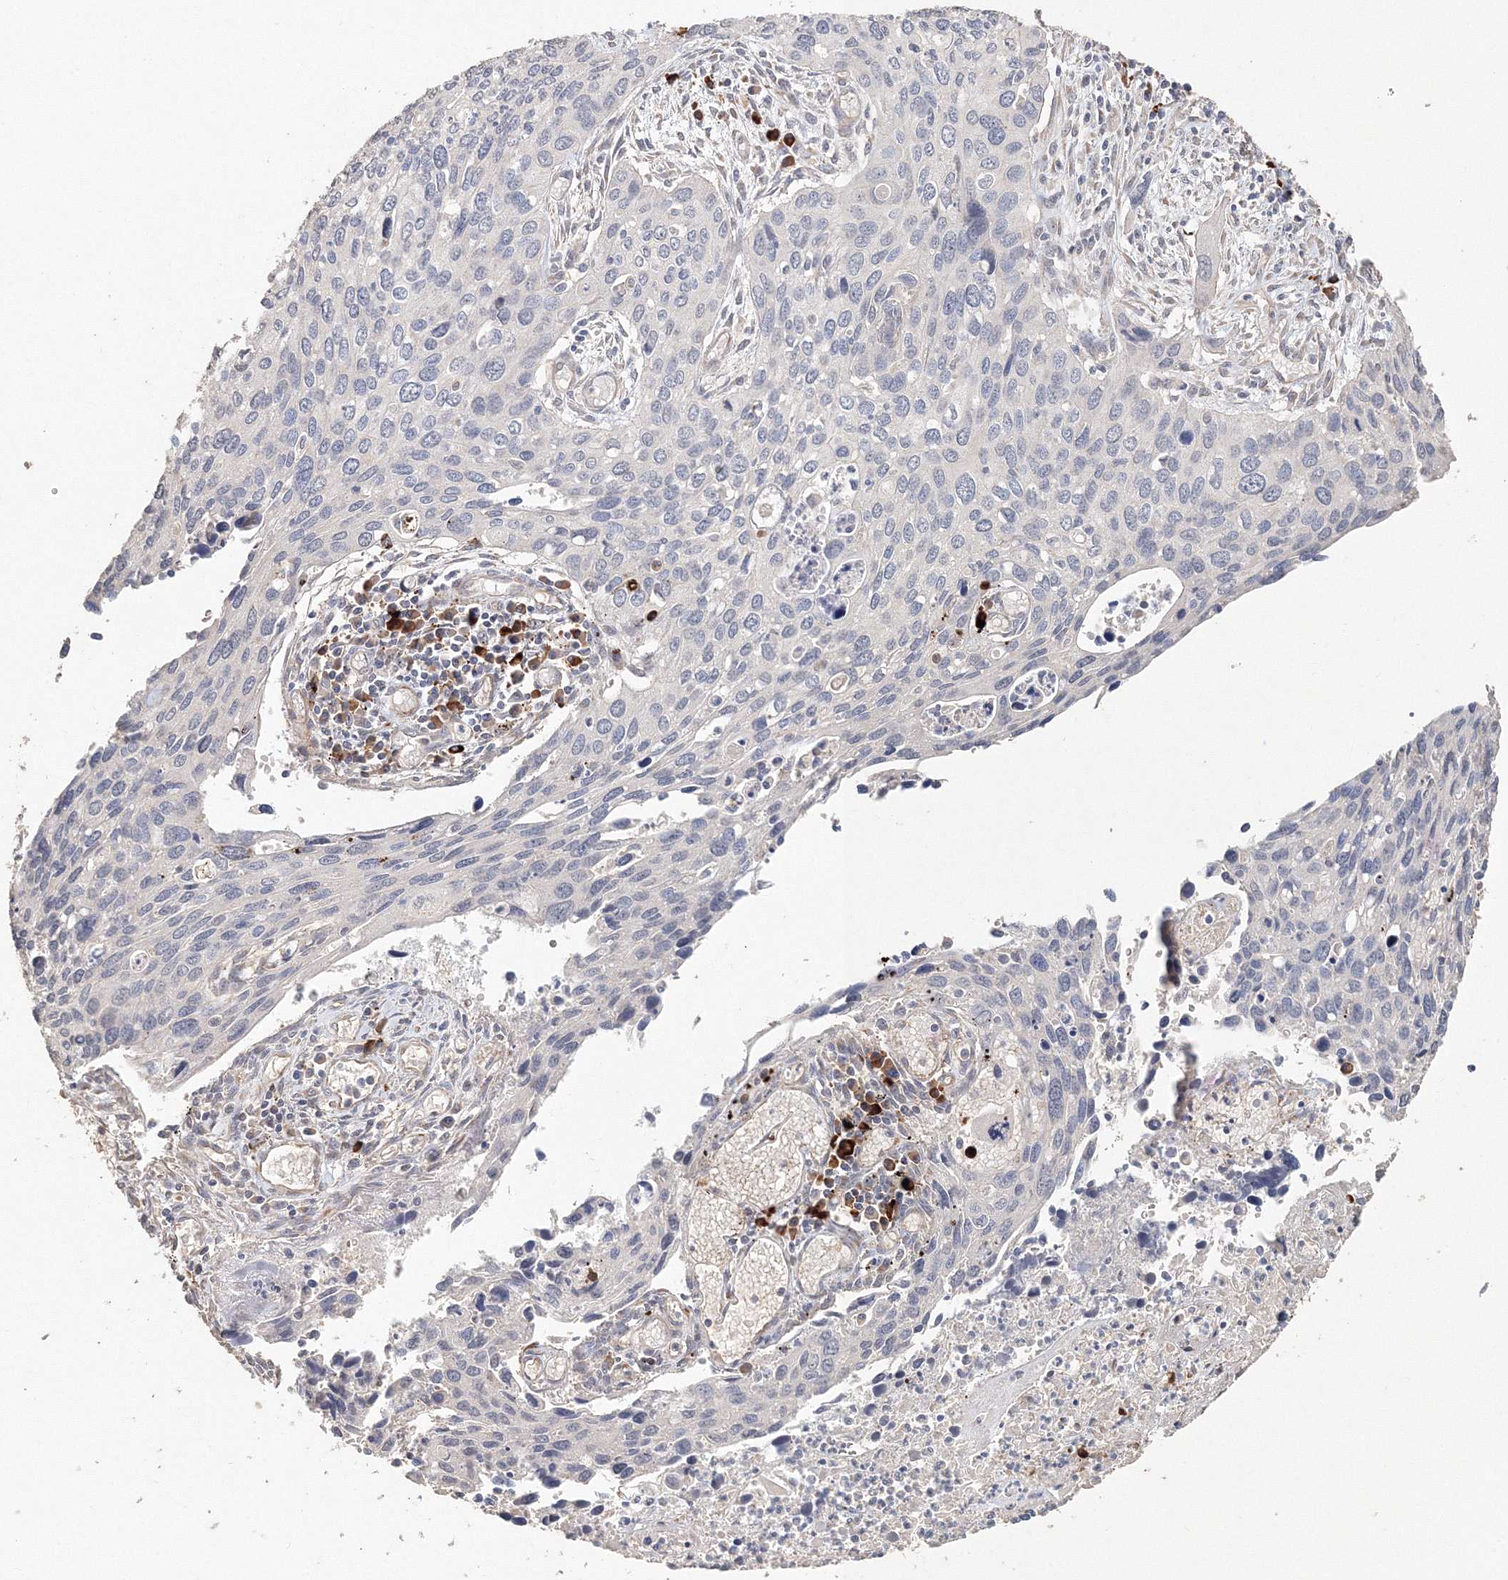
{"staining": {"intensity": "negative", "quantity": "none", "location": "none"}, "tissue": "cervical cancer", "cell_type": "Tumor cells", "image_type": "cancer", "snomed": [{"axis": "morphology", "description": "Squamous cell carcinoma, NOS"}, {"axis": "topography", "description": "Cervix"}], "caption": "Micrograph shows no protein positivity in tumor cells of cervical cancer tissue.", "gene": "NALF2", "patient": {"sex": "female", "age": 55}}